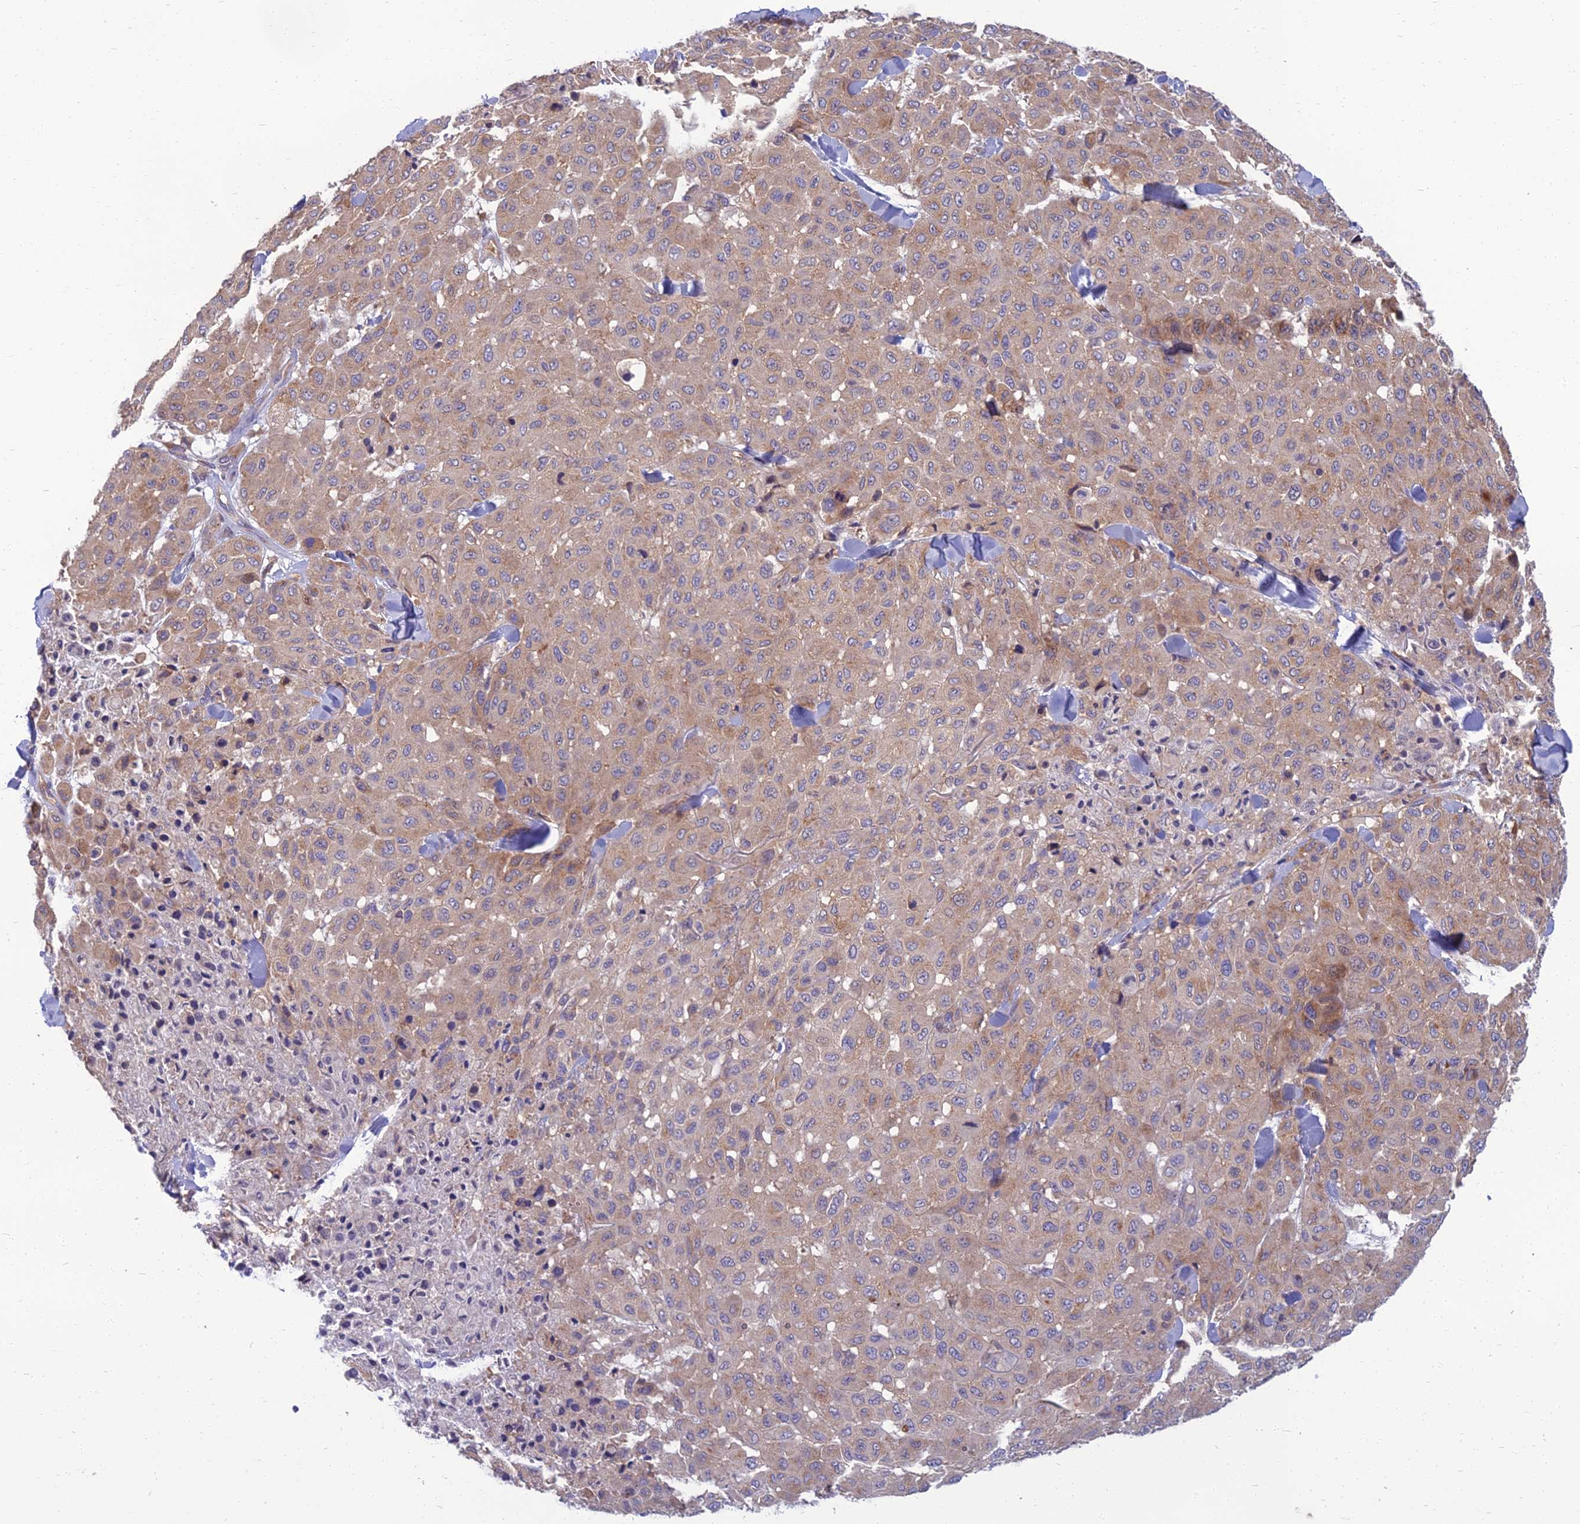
{"staining": {"intensity": "weak", "quantity": ">75%", "location": "cytoplasmic/membranous"}, "tissue": "melanoma", "cell_type": "Tumor cells", "image_type": "cancer", "snomed": [{"axis": "morphology", "description": "Malignant melanoma, Metastatic site"}, {"axis": "topography", "description": "Skin"}], "caption": "Brown immunohistochemical staining in human melanoma shows weak cytoplasmic/membranous positivity in about >75% of tumor cells.", "gene": "WDR24", "patient": {"sex": "female", "age": 81}}